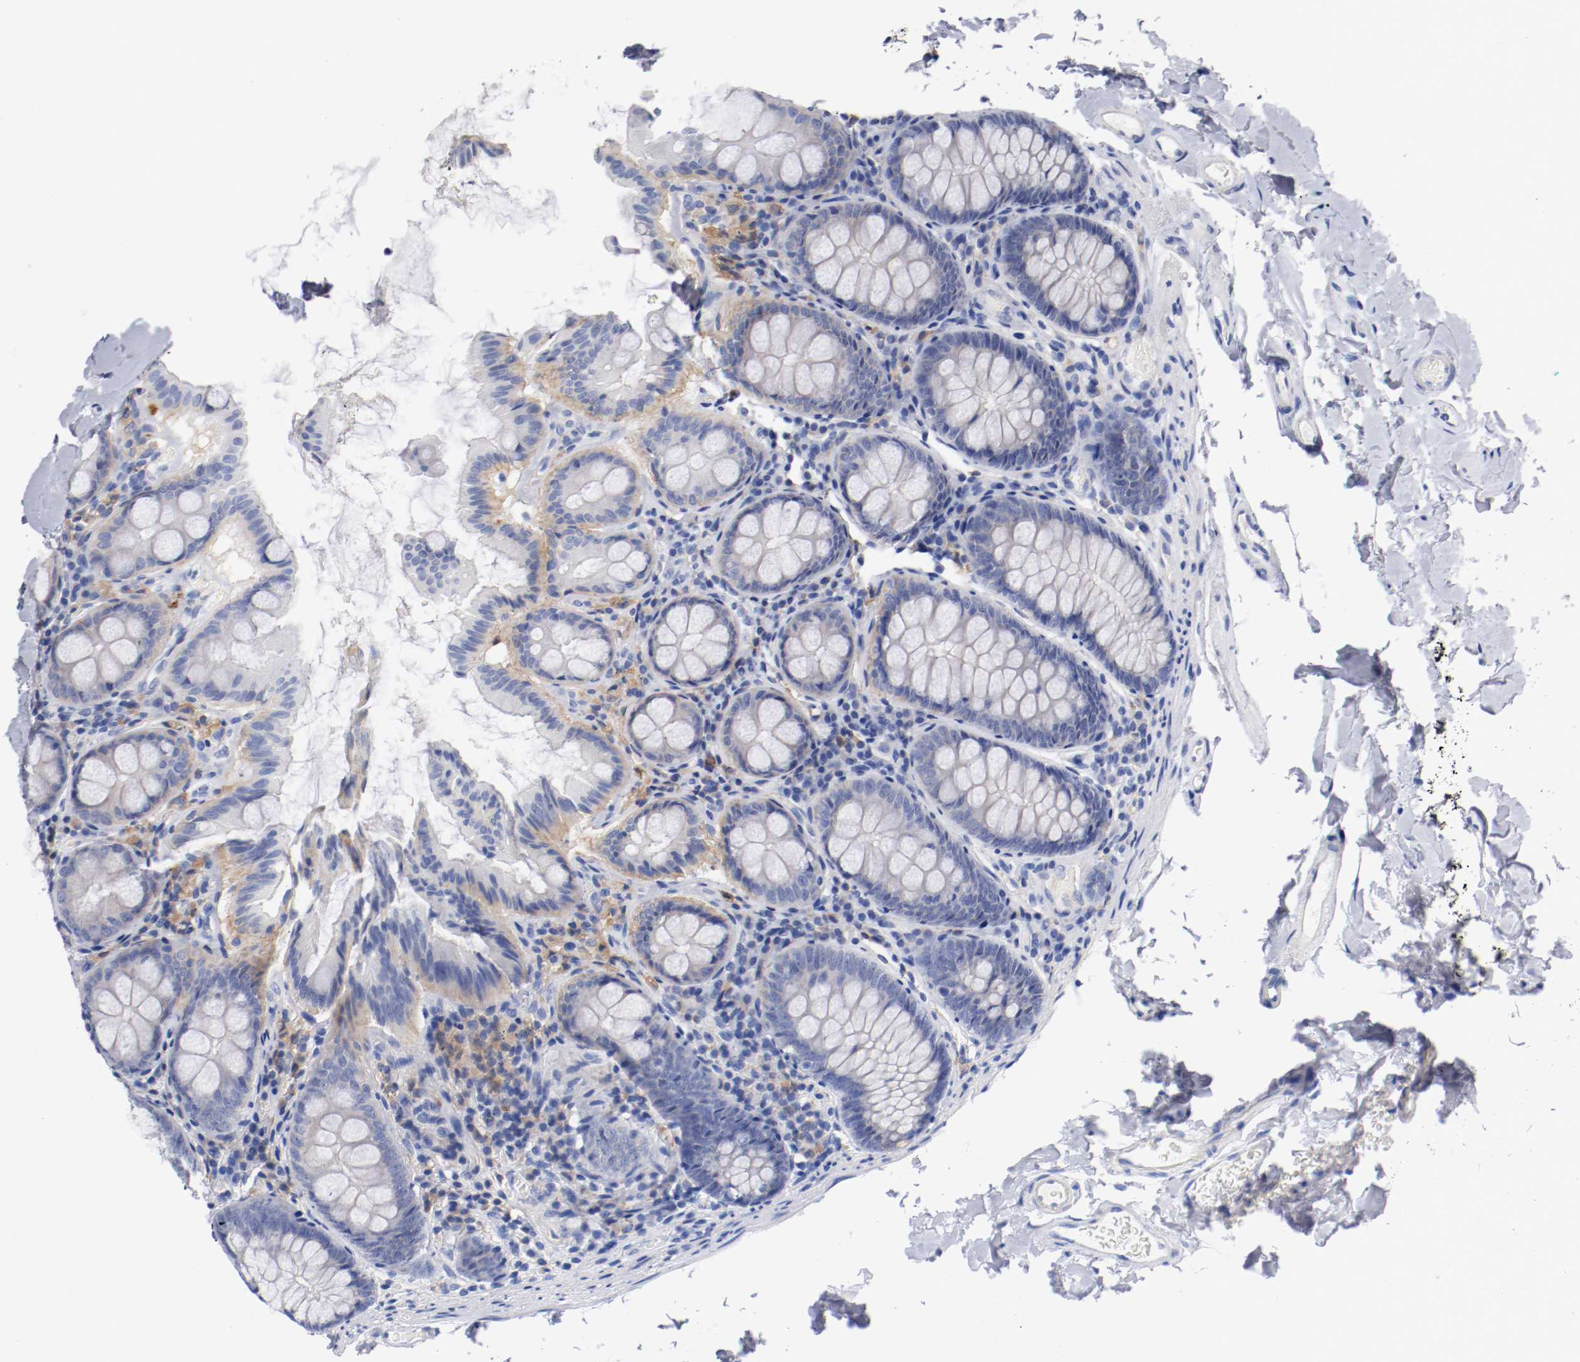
{"staining": {"intensity": "negative", "quantity": "none", "location": "none"}, "tissue": "colon", "cell_type": "Endothelial cells", "image_type": "normal", "snomed": [{"axis": "morphology", "description": "Normal tissue, NOS"}, {"axis": "topography", "description": "Colon"}], "caption": "Immunohistochemistry photomicrograph of normal colon: colon stained with DAB demonstrates no significant protein staining in endothelial cells.", "gene": "FGFBP1", "patient": {"sex": "female", "age": 61}}